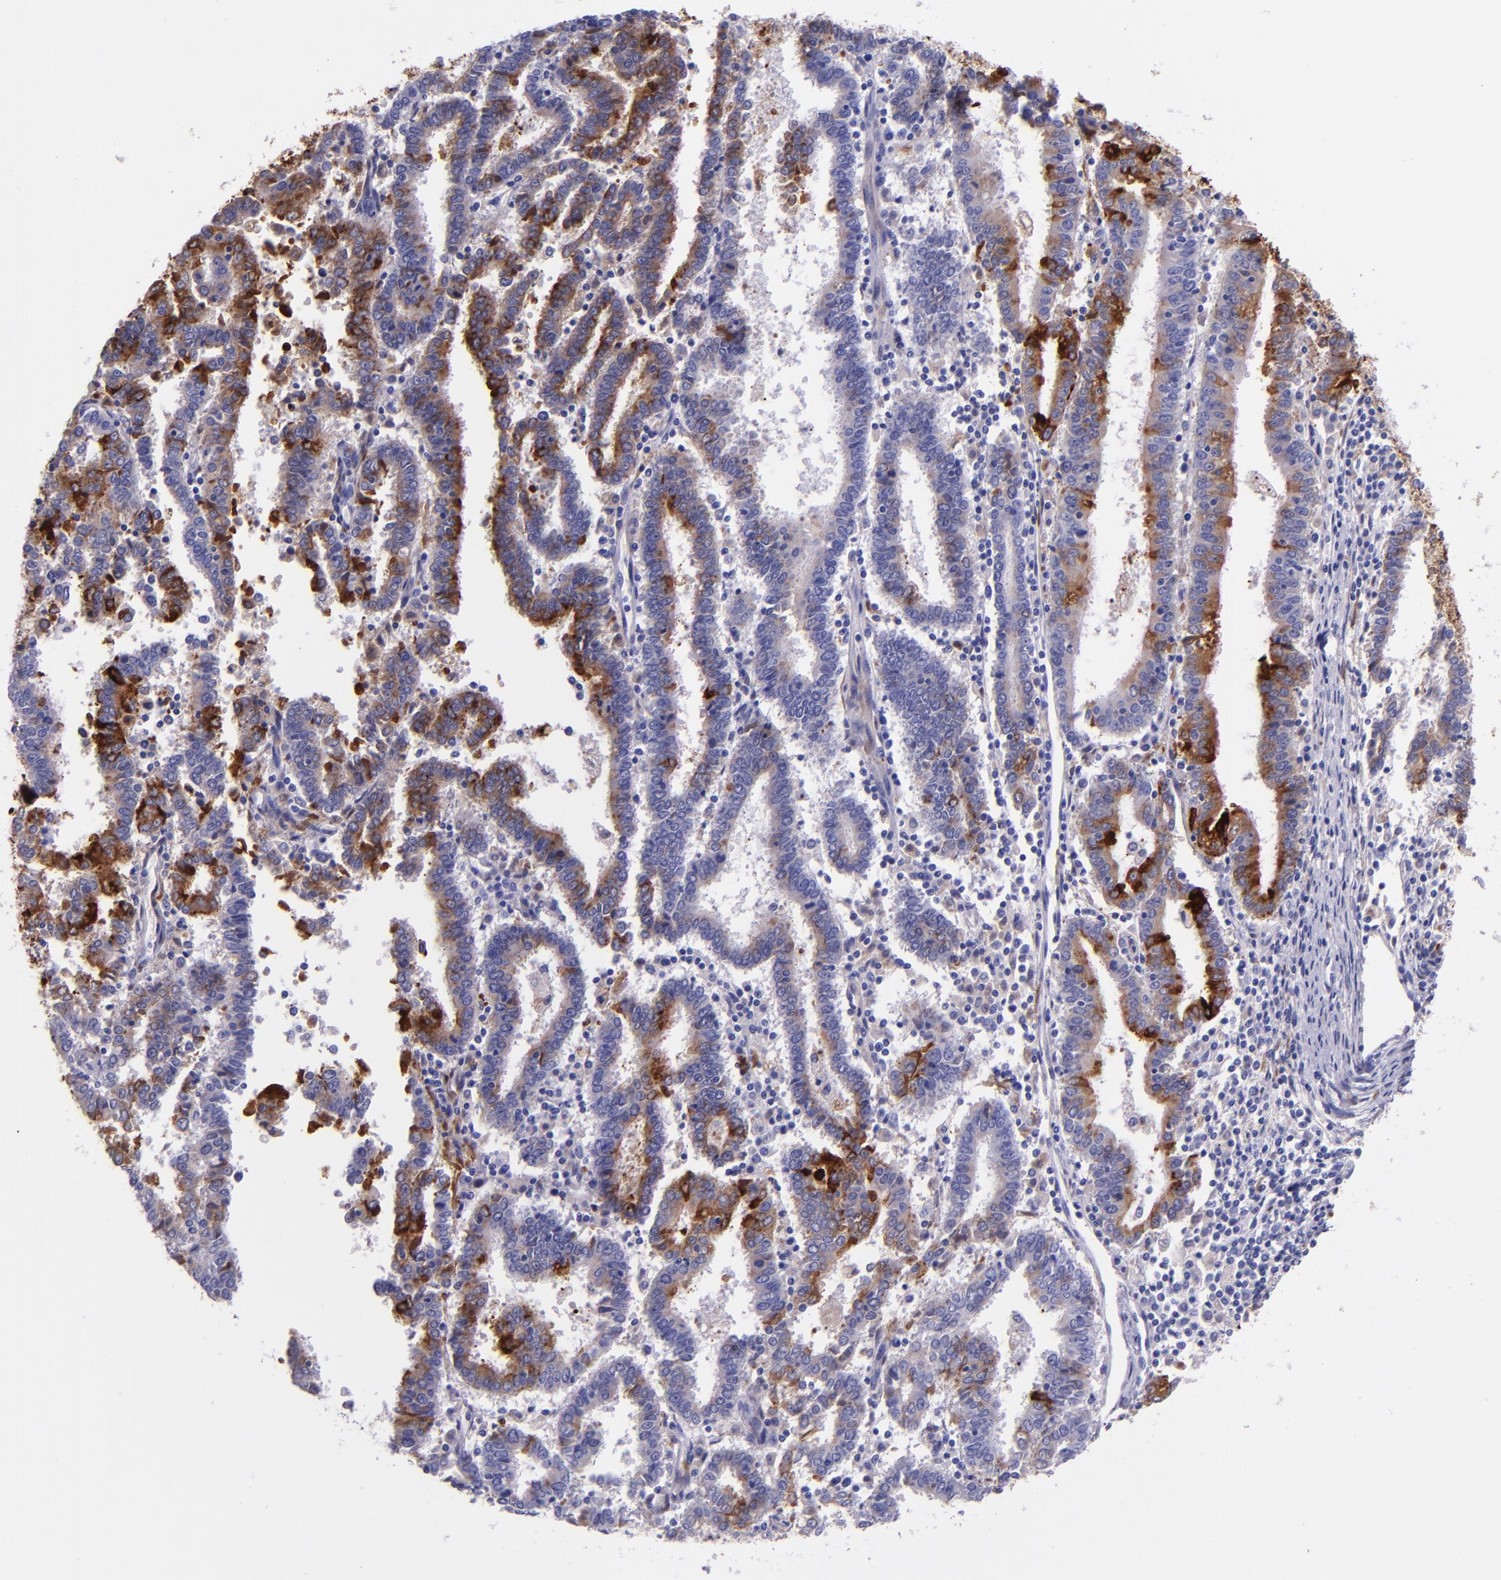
{"staining": {"intensity": "strong", "quantity": "25%-75%", "location": "cytoplasmic/membranous"}, "tissue": "endometrial cancer", "cell_type": "Tumor cells", "image_type": "cancer", "snomed": [{"axis": "morphology", "description": "Adenocarcinoma, NOS"}, {"axis": "topography", "description": "Uterus"}], "caption": "Immunohistochemistry (IHC) micrograph of human endometrial adenocarcinoma stained for a protein (brown), which shows high levels of strong cytoplasmic/membranous staining in approximately 25%-75% of tumor cells.", "gene": "SLPI", "patient": {"sex": "female", "age": 83}}